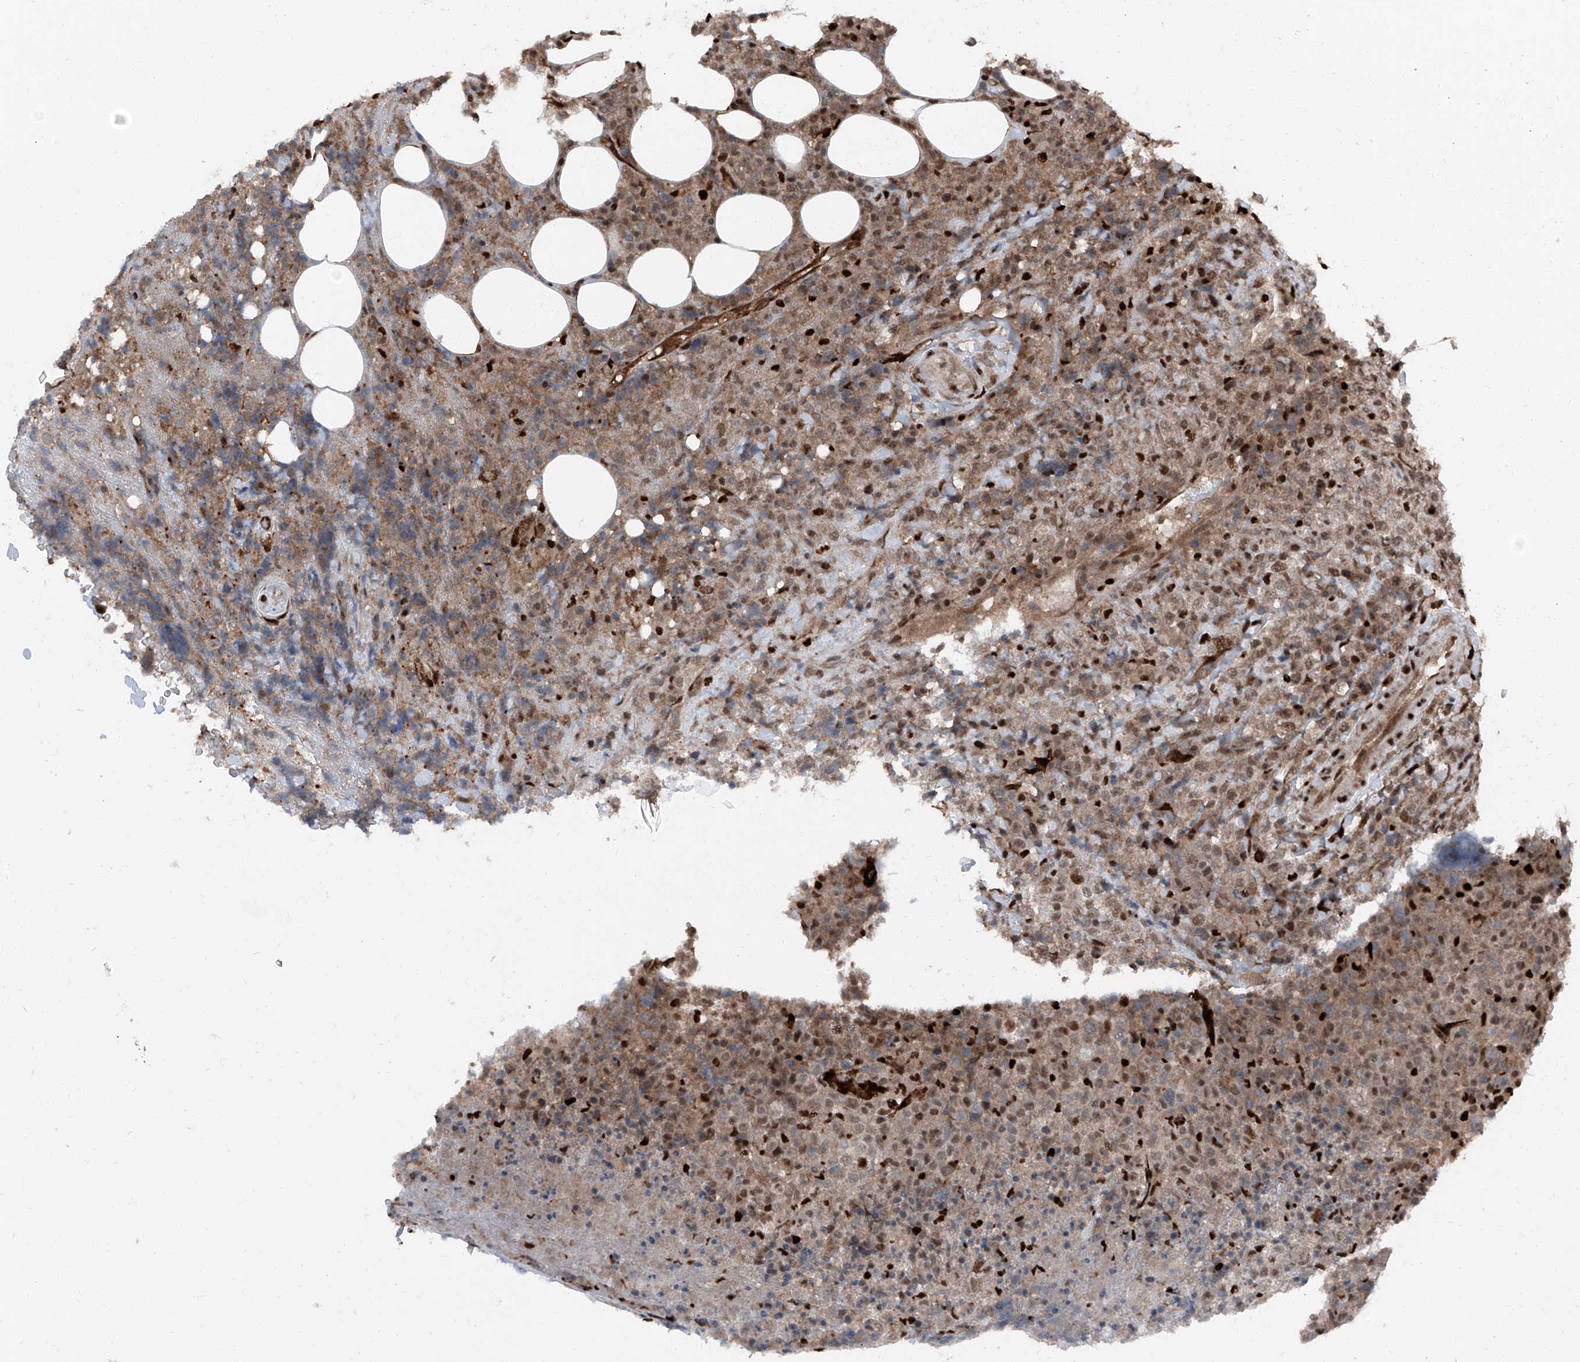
{"staining": {"intensity": "moderate", "quantity": ">75%", "location": "cytoplasmic/membranous,nuclear"}, "tissue": "lymphoma", "cell_type": "Tumor cells", "image_type": "cancer", "snomed": [{"axis": "morphology", "description": "Malignant lymphoma, non-Hodgkin's type, High grade"}, {"axis": "topography", "description": "Lymph node"}], "caption": "High-power microscopy captured an immunohistochemistry (IHC) photomicrograph of lymphoma, revealing moderate cytoplasmic/membranous and nuclear positivity in approximately >75% of tumor cells.", "gene": "FKBP5", "patient": {"sex": "male", "age": 13}}